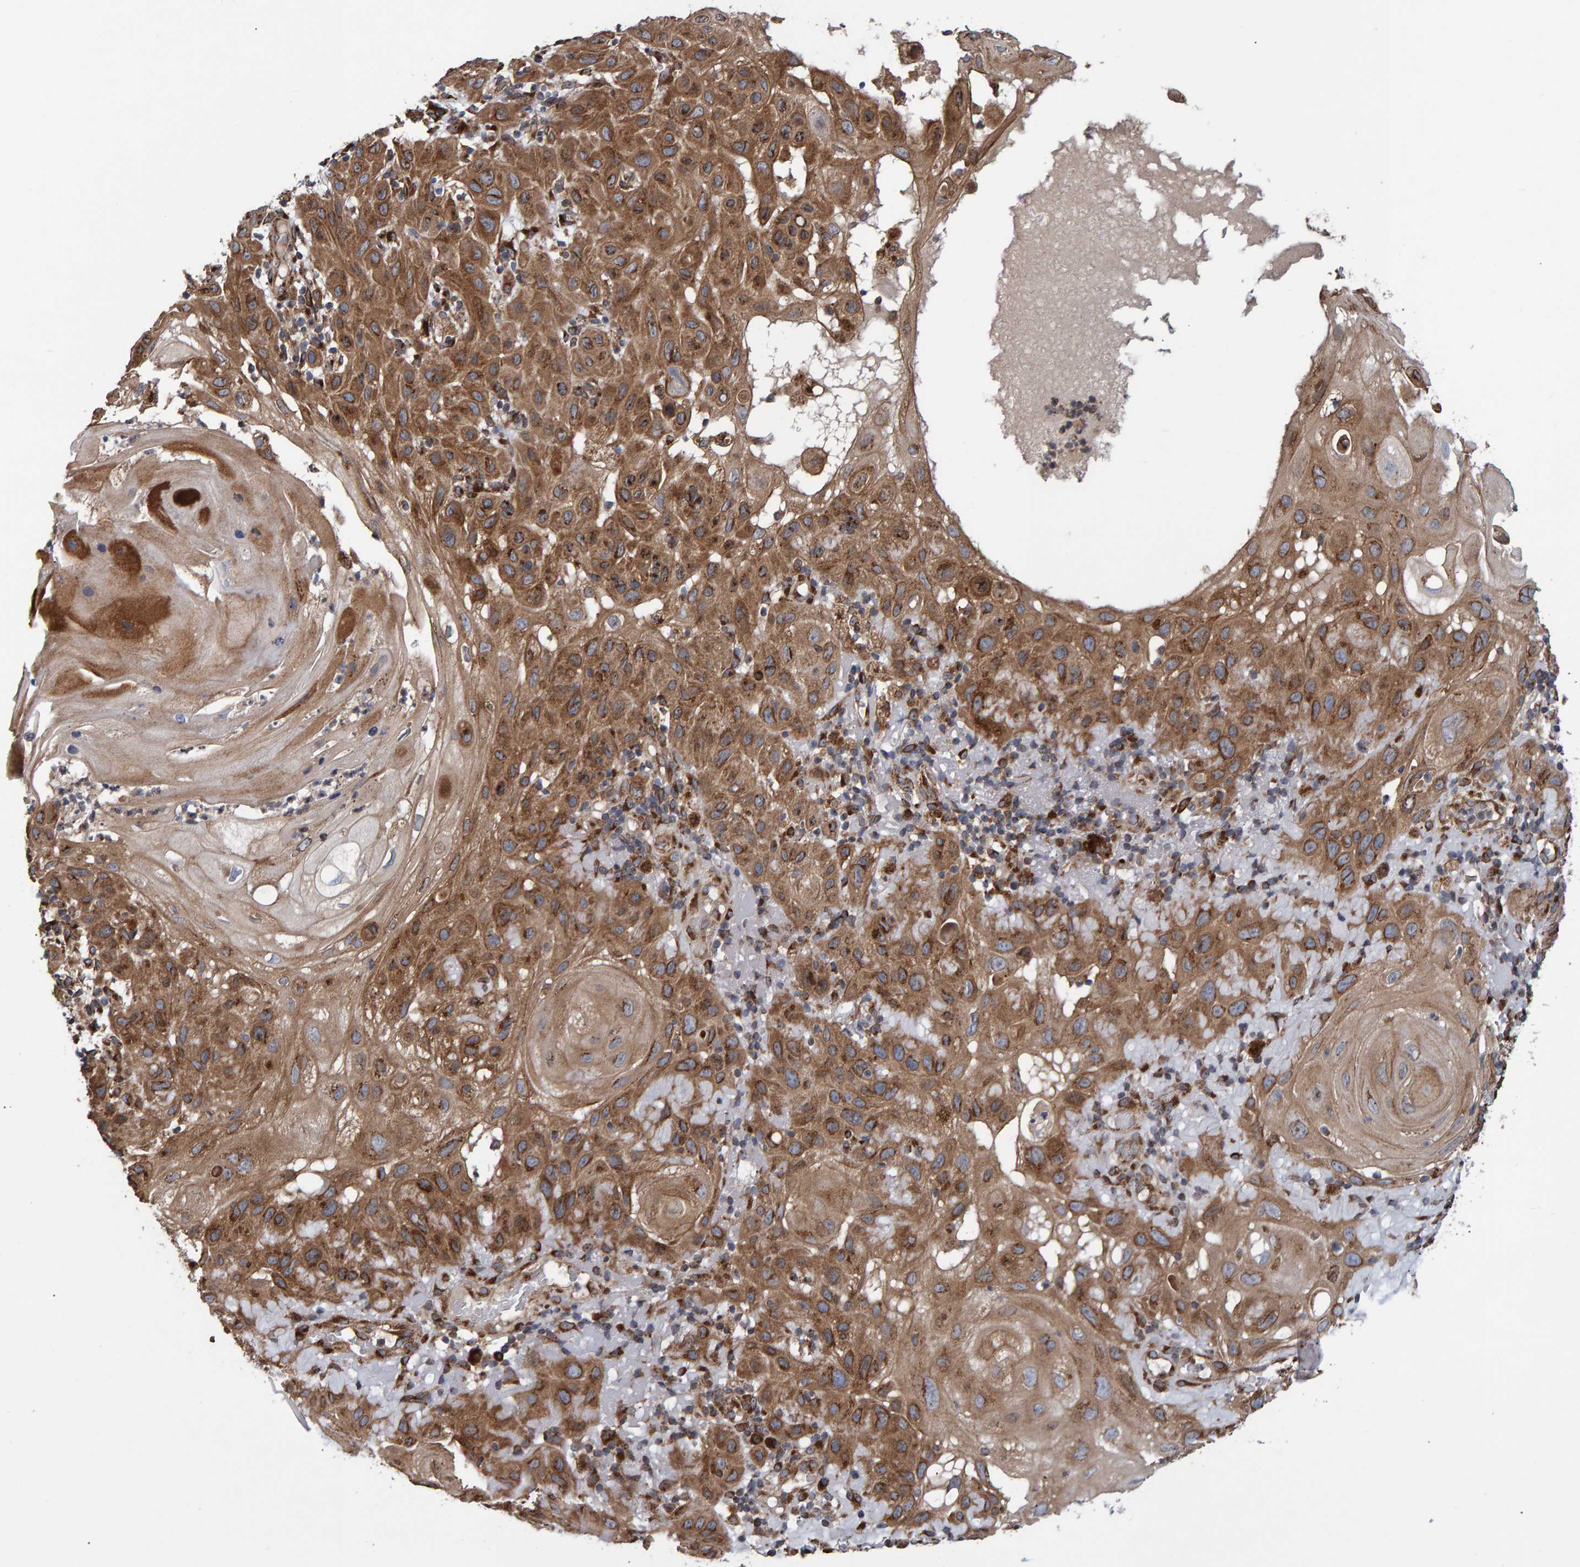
{"staining": {"intensity": "moderate", "quantity": ">75%", "location": "cytoplasmic/membranous"}, "tissue": "skin cancer", "cell_type": "Tumor cells", "image_type": "cancer", "snomed": [{"axis": "morphology", "description": "Squamous cell carcinoma, NOS"}, {"axis": "topography", "description": "Skin"}], "caption": "Immunohistochemical staining of skin cancer demonstrates moderate cytoplasmic/membranous protein positivity in about >75% of tumor cells.", "gene": "FAM117A", "patient": {"sex": "female", "age": 96}}